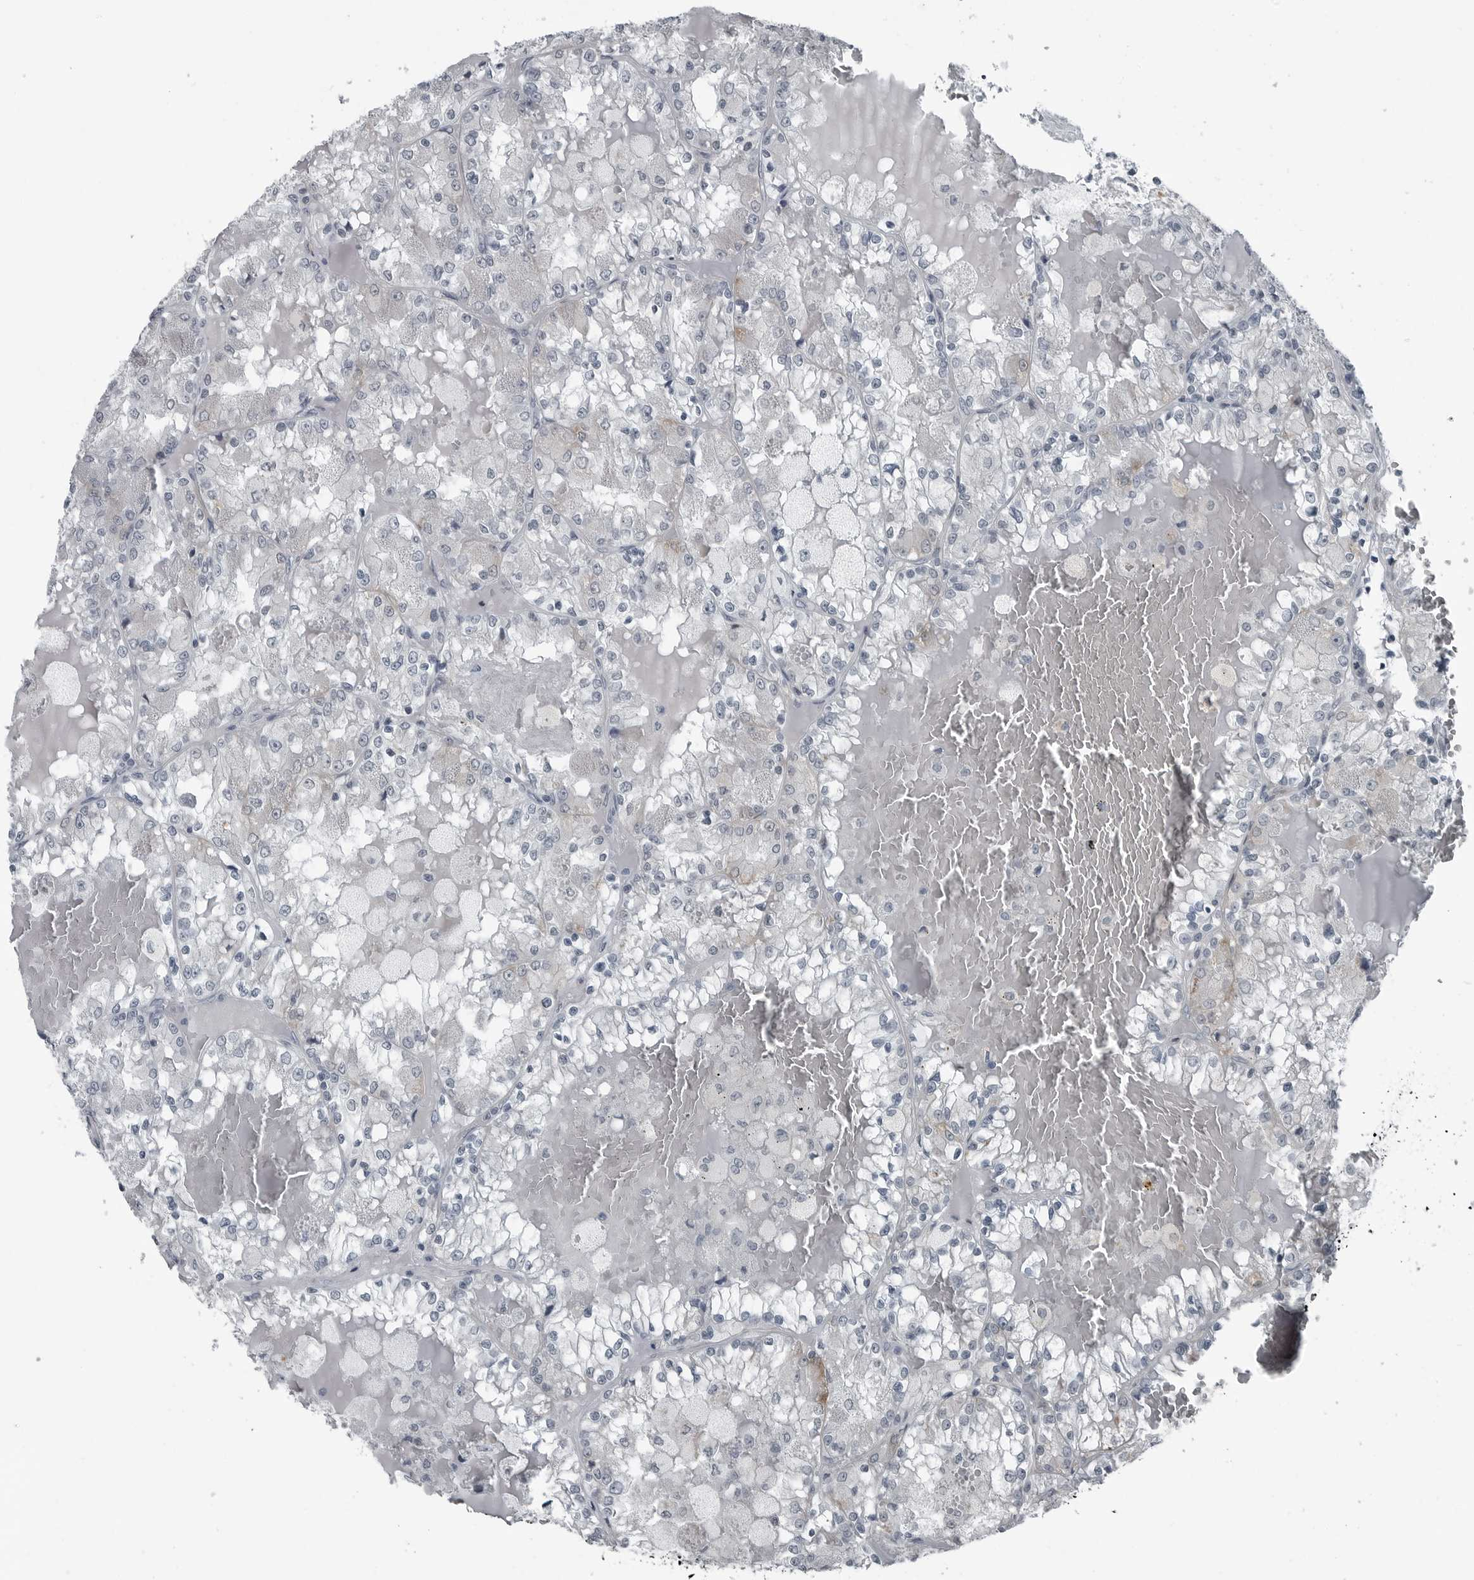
{"staining": {"intensity": "negative", "quantity": "none", "location": "none"}, "tissue": "renal cancer", "cell_type": "Tumor cells", "image_type": "cancer", "snomed": [{"axis": "morphology", "description": "Adenocarcinoma, NOS"}, {"axis": "topography", "description": "Kidney"}], "caption": "Immunohistochemistry (IHC) micrograph of neoplastic tissue: renal cancer stained with DAB reveals no significant protein positivity in tumor cells. (Brightfield microscopy of DAB immunohistochemistry at high magnification).", "gene": "GAK", "patient": {"sex": "female", "age": 56}}